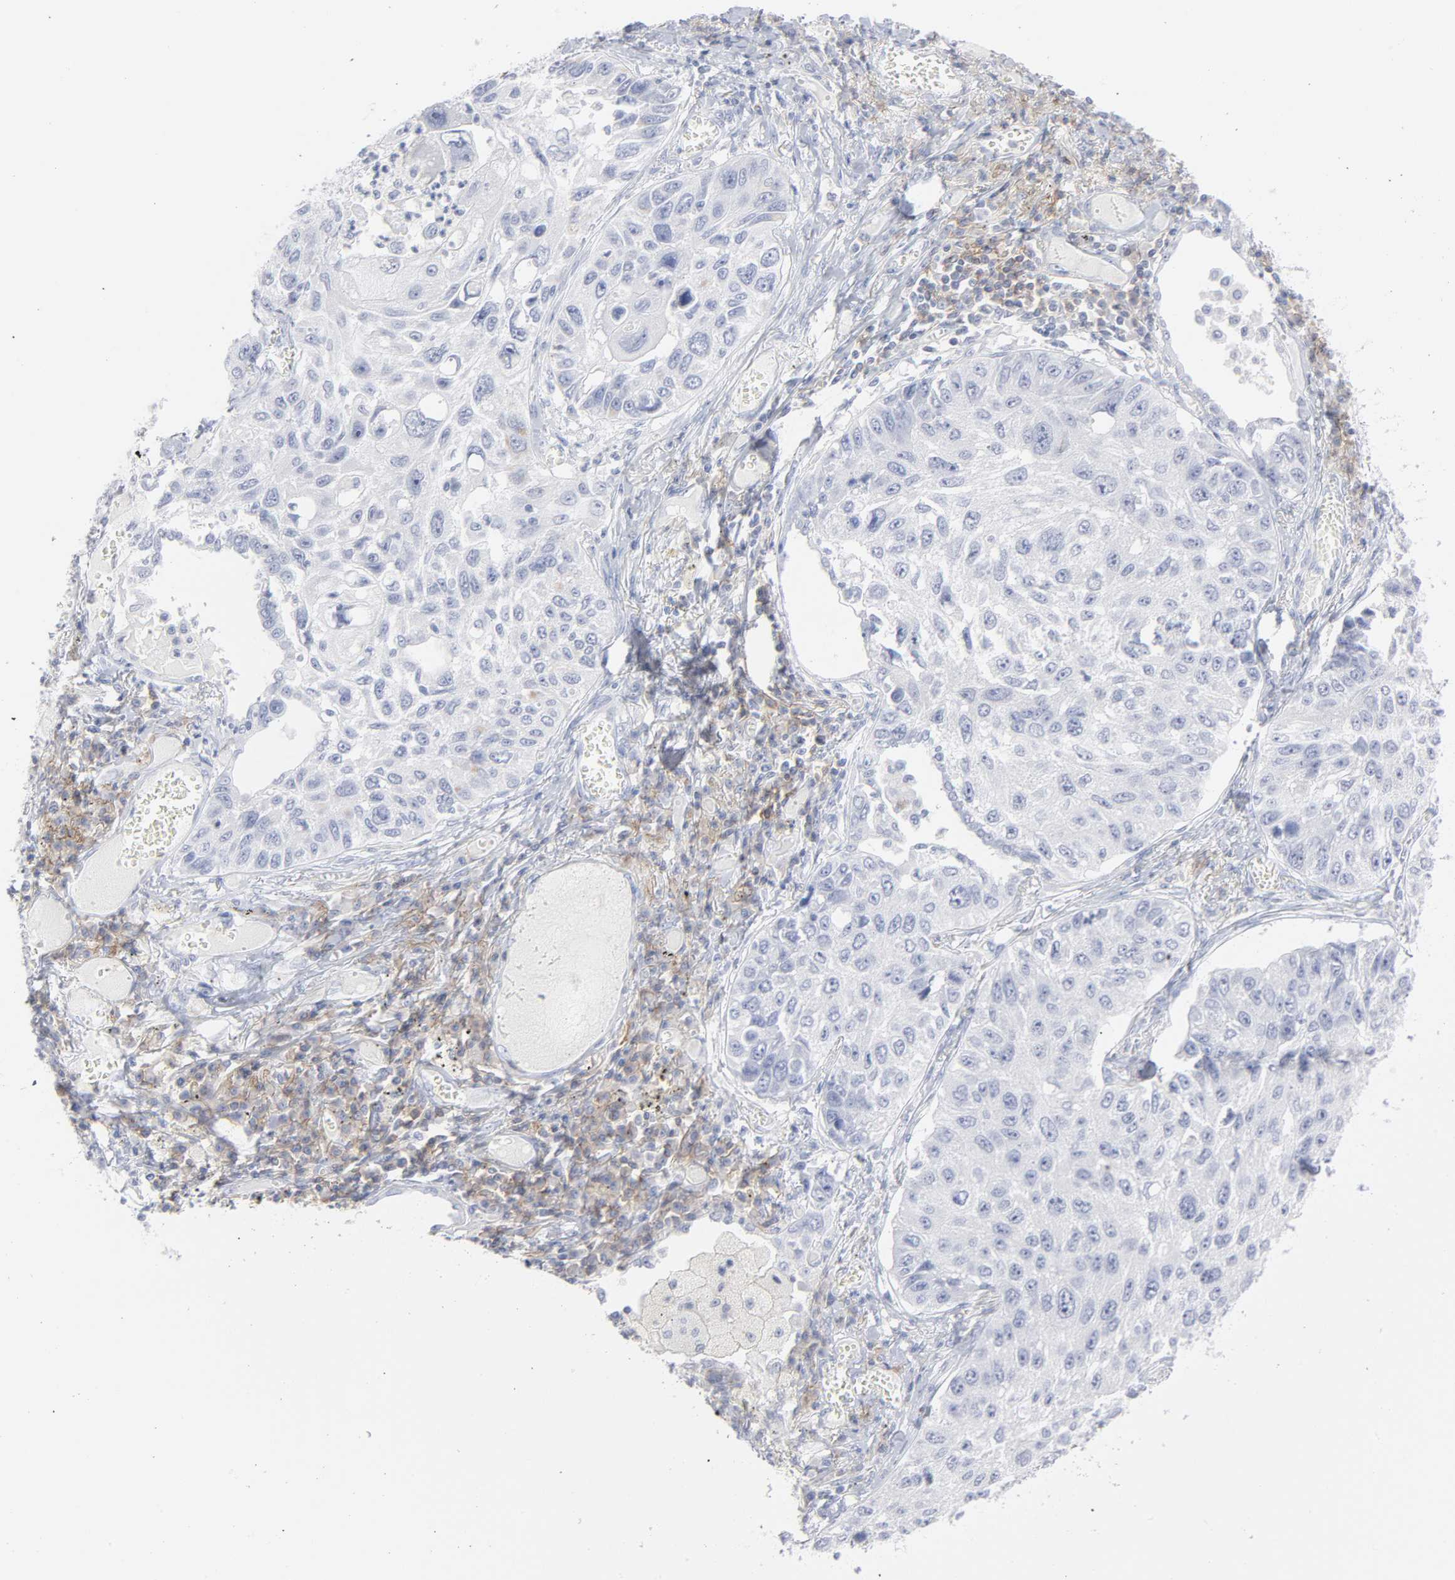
{"staining": {"intensity": "negative", "quantity": "none", "location": "none"}, "tissue": "lung cancer", "cell_type": "Tumor cells", "image_type": "cancer", "snomed": [{"axis": "morphology", "description": "Squamous cell carcinoma, NOS"}, {"axis": "topography", "description": "Lung"}], "caption": "High magnification brightfield microscopy of lung cancer (squamous cell carcinoma) stained with DAB (3,3'-diaminobenzidine) (brown) and counterstained with hematoxylin (blue): tumor cells show no significant staining.", "gene": "P2RY8", "patient": {"sex": "male", "age": 71}}